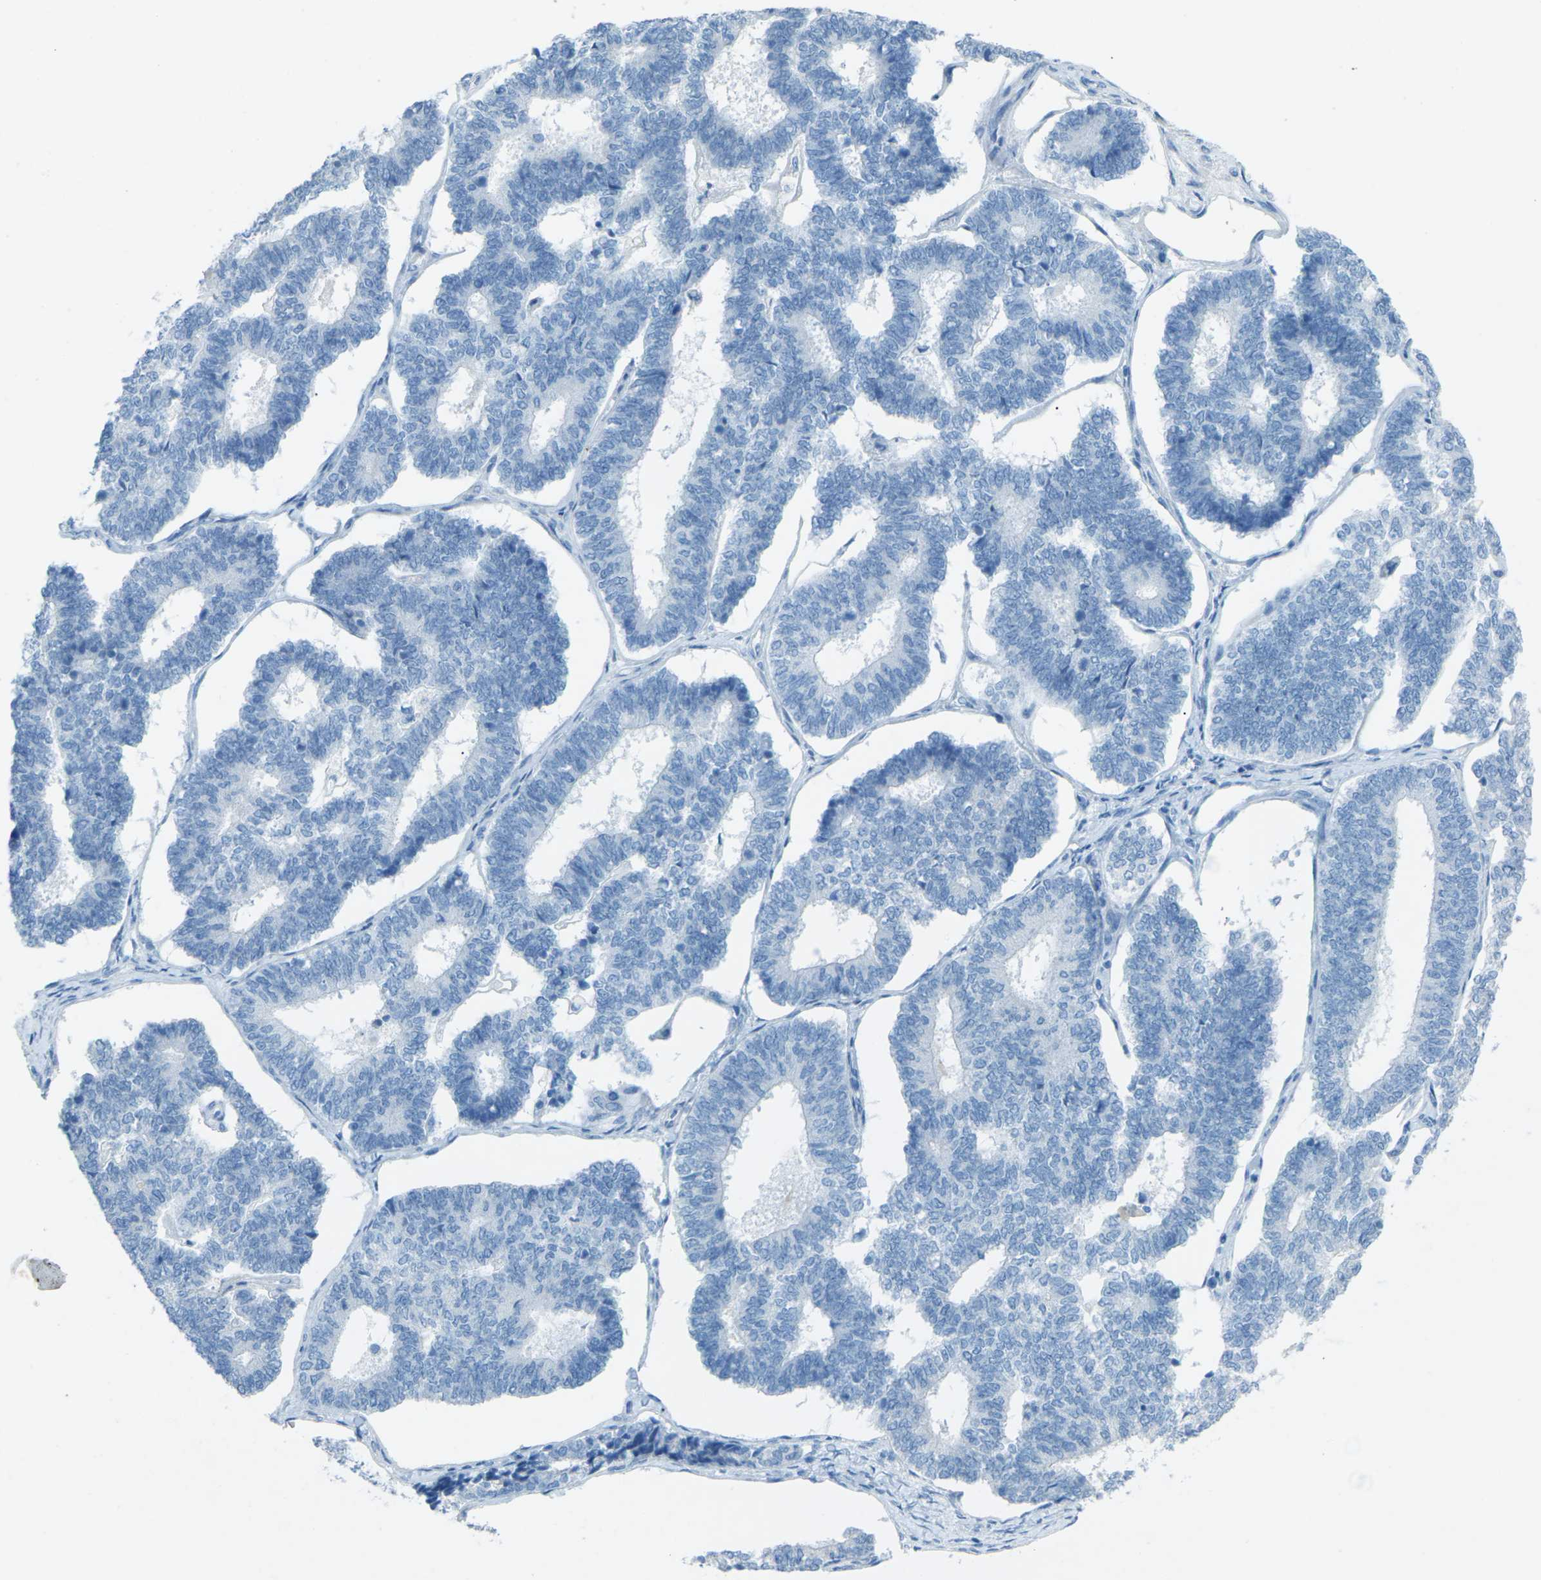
{"staining": {"intensity": "negative", "quantity": "none", "location": "none"}, "tissue": "endometrial cancer", "cell_type": "Tumor cells", "image_type": "cancer", "snomed": [{"axis": "morphology", "description": "Adenocarcinoma, NOS"}, {"axis": "topography", "description": "Endometrium"}], "caption": "This is an immunohistochemistry (IHC) micrograph of endometrial cancer (adenocarcinoma). There is no expression in tumor cells.", "gene": "CDH16", "patient": {"sex": "female", "age": 70}}